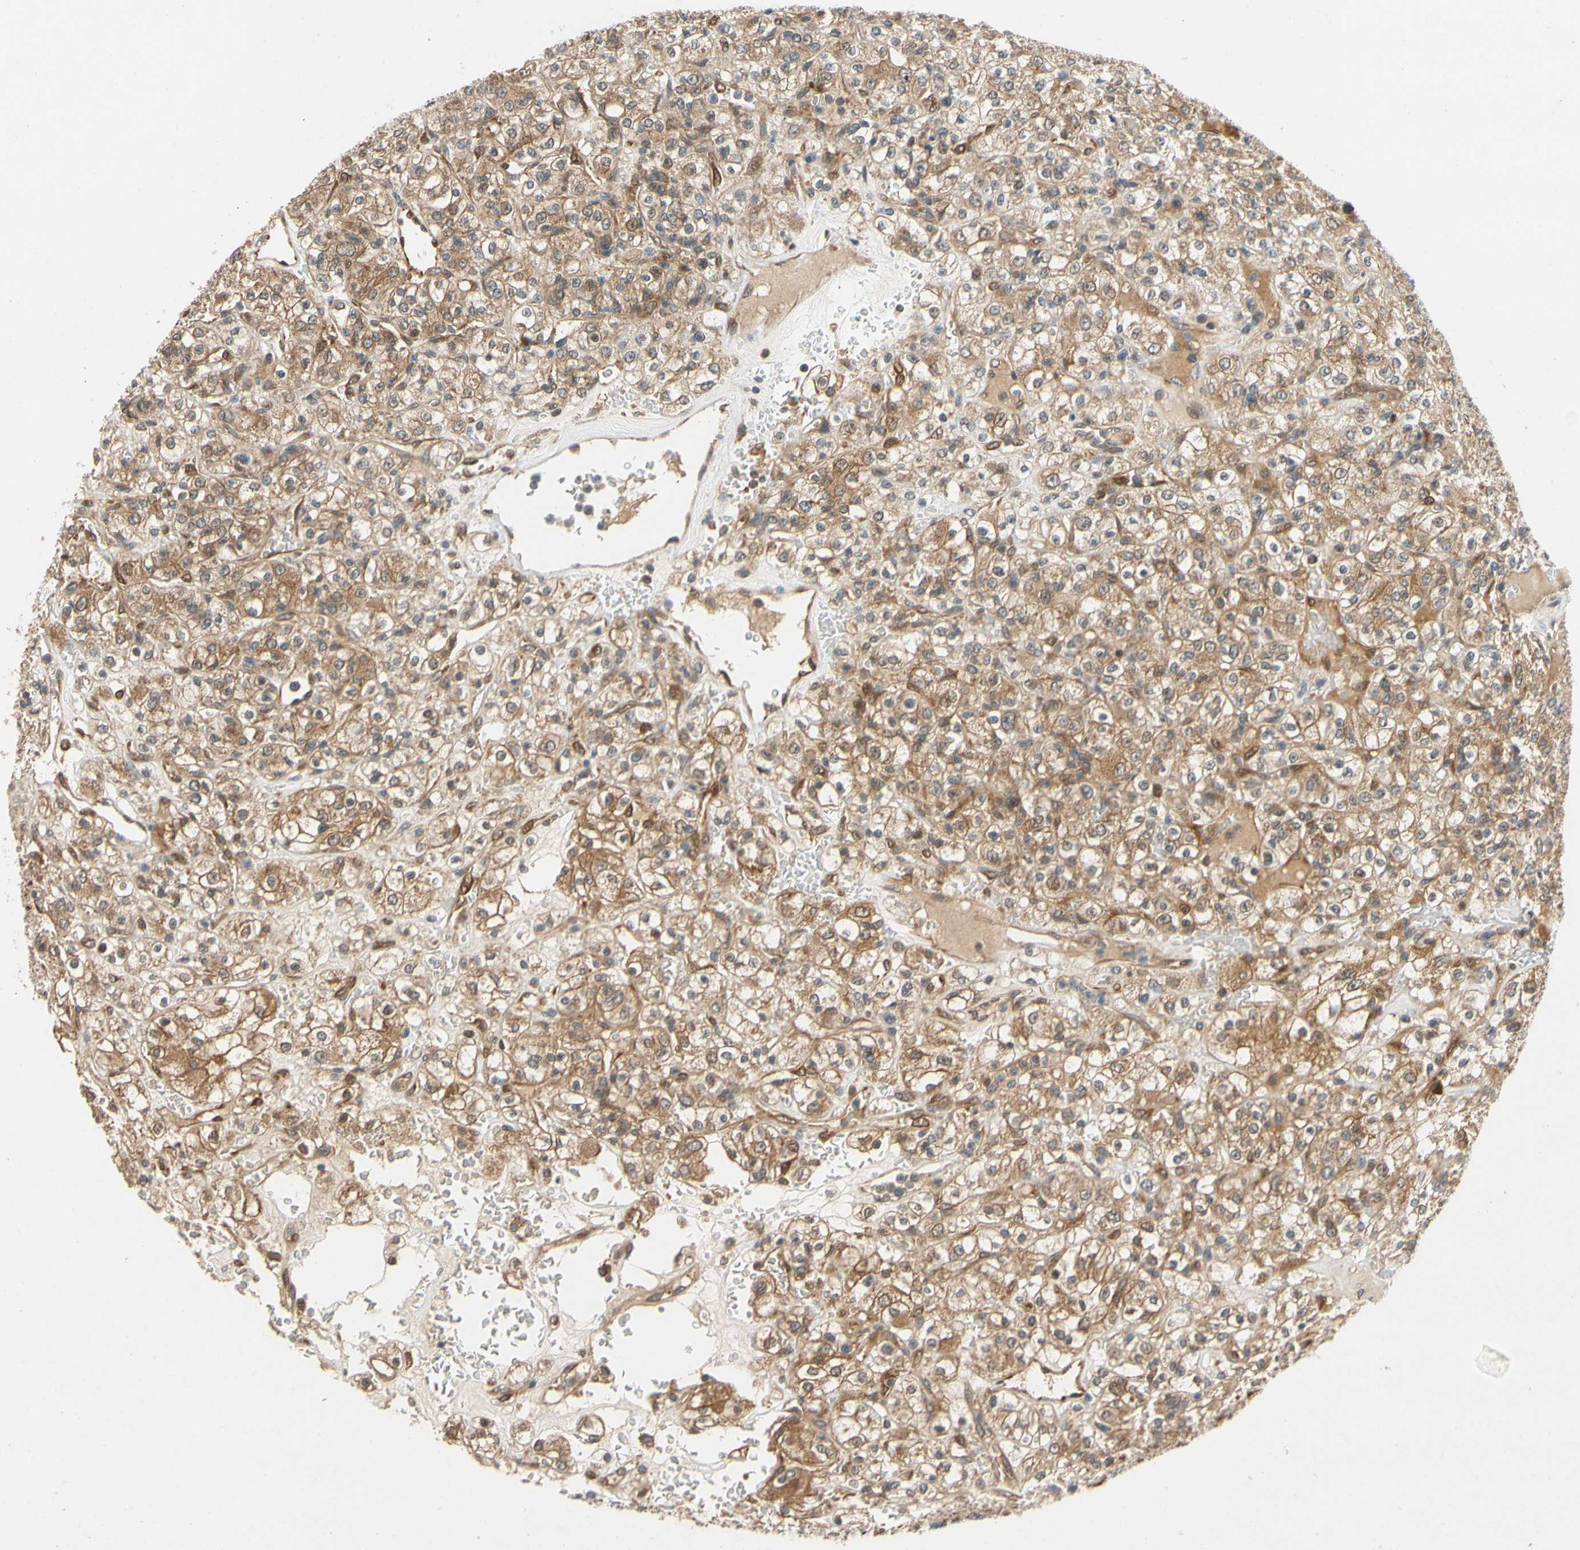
{"staining": {"intensity": "moderate", "quantity": ">75%", "location": "cytoplasmic/membranous"}, "tissue": "renal cancer", "cell_type": "Tumor cells", "image_type": "cancer", "snomed": [{"axis": "morphology", "description": "Normal tissue, NOS"}, {"axis": "morphology", "description": "Adenocarcinoma, NOS"}, {"axis": "topography", "description": "Kidney"}], "caption": "Moderate cytoplasmic/membranous staining for a protein is identified in about >75% of tumor cells of adenocarcinoma (renal) using immunohistochemistry.", "gene": "TDRP", "patient": {"sex": "female", "age": 72}}